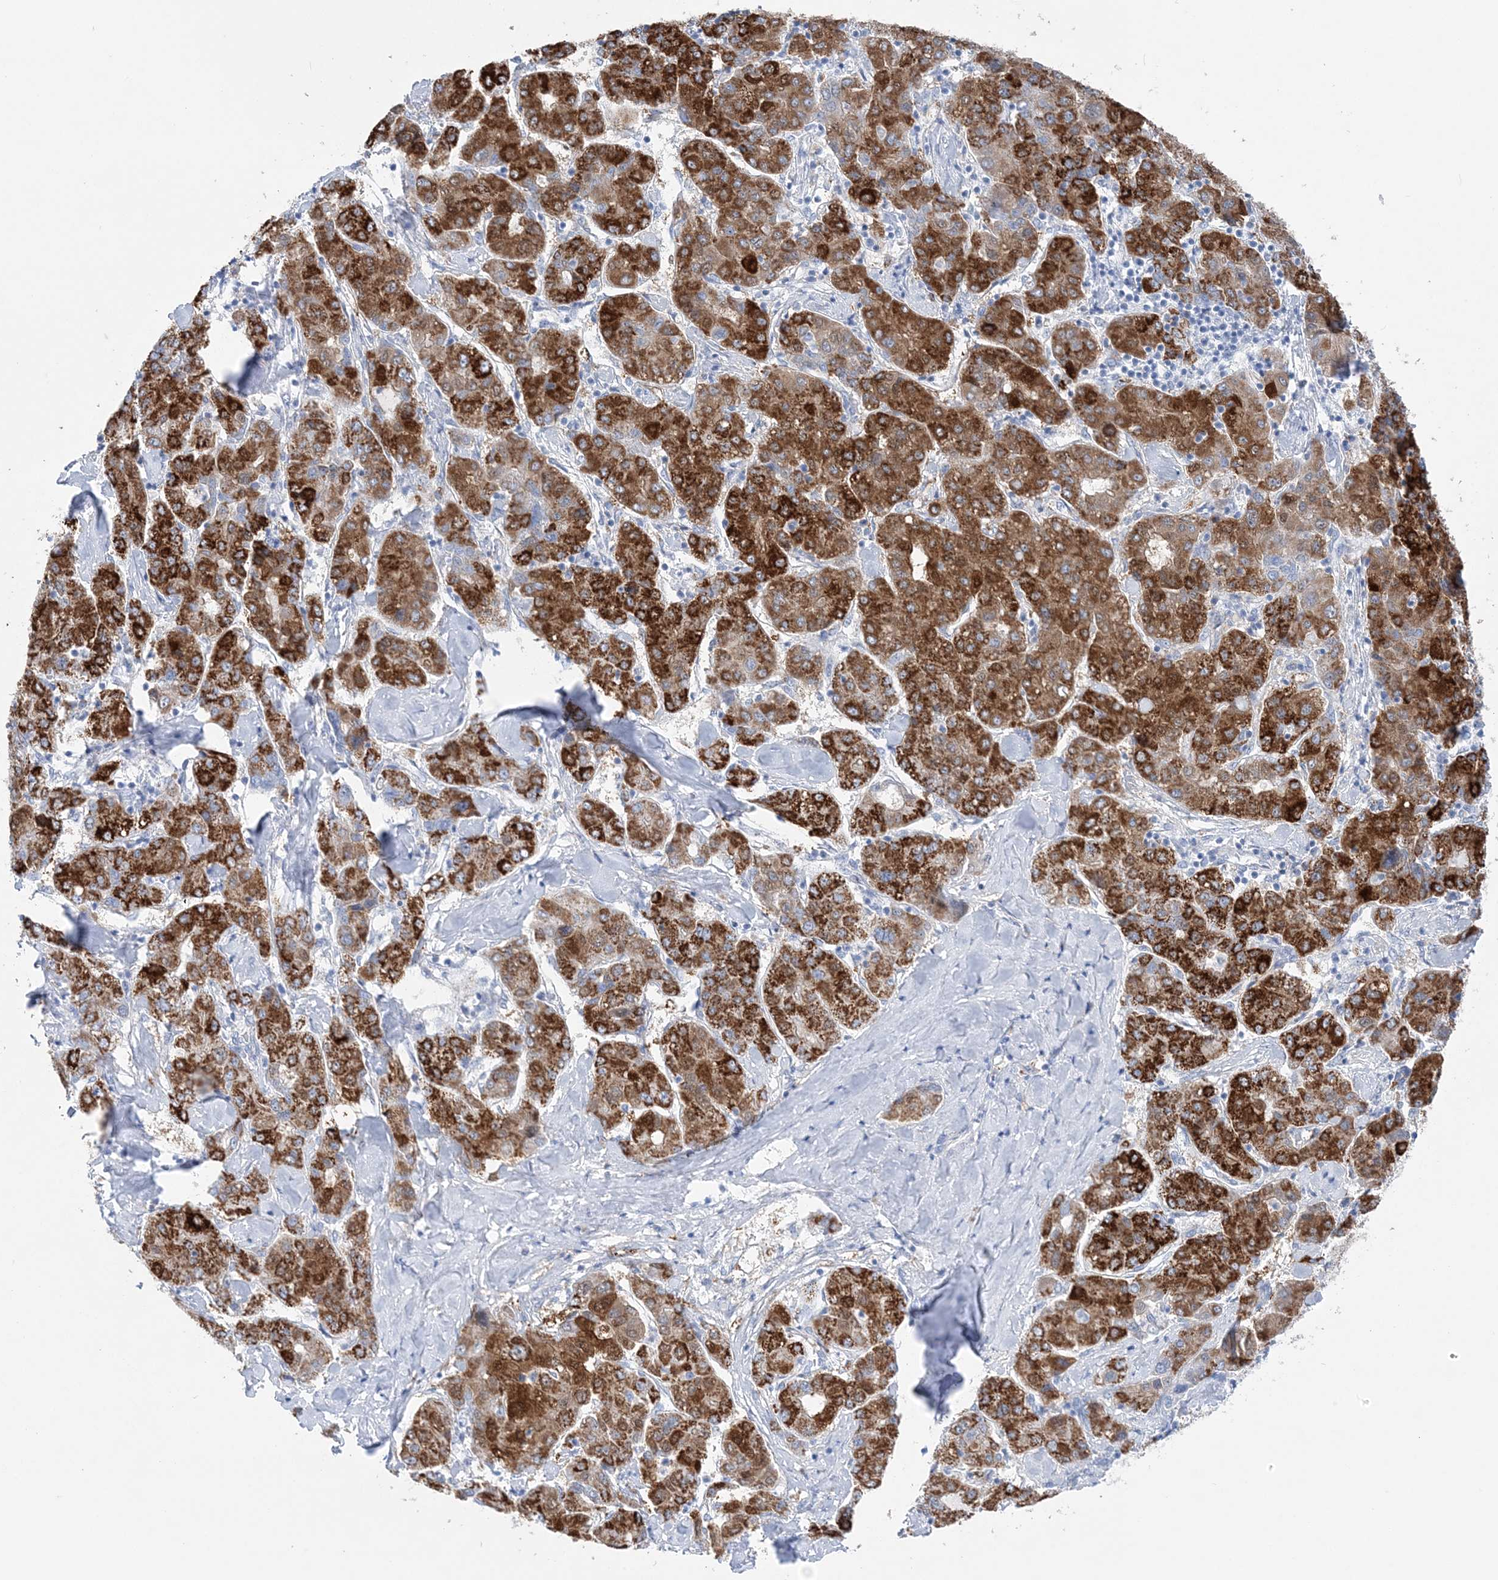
{"staining": {"intensity": "strong", "quantity": ">75%", "location": "cytoplasmic/membranous"}, "tissue": "liver cancer", "cell_type": "Tumor cells", "image_type": "cancer", "snomed": [{"axis": "morphology", "description": "Carcinoma, Hepatocellular, NOS"}, {"axis": "topography", "description": "Liver"}], "caption": "Protein expression analysis of human liver hepatocellular carcinoma reveals strong cytoplasmic/membranous positivity in about >75% of tumor cells.", "gene": "HMGCS1", "patient": {"sex": "male", "age": 65}}